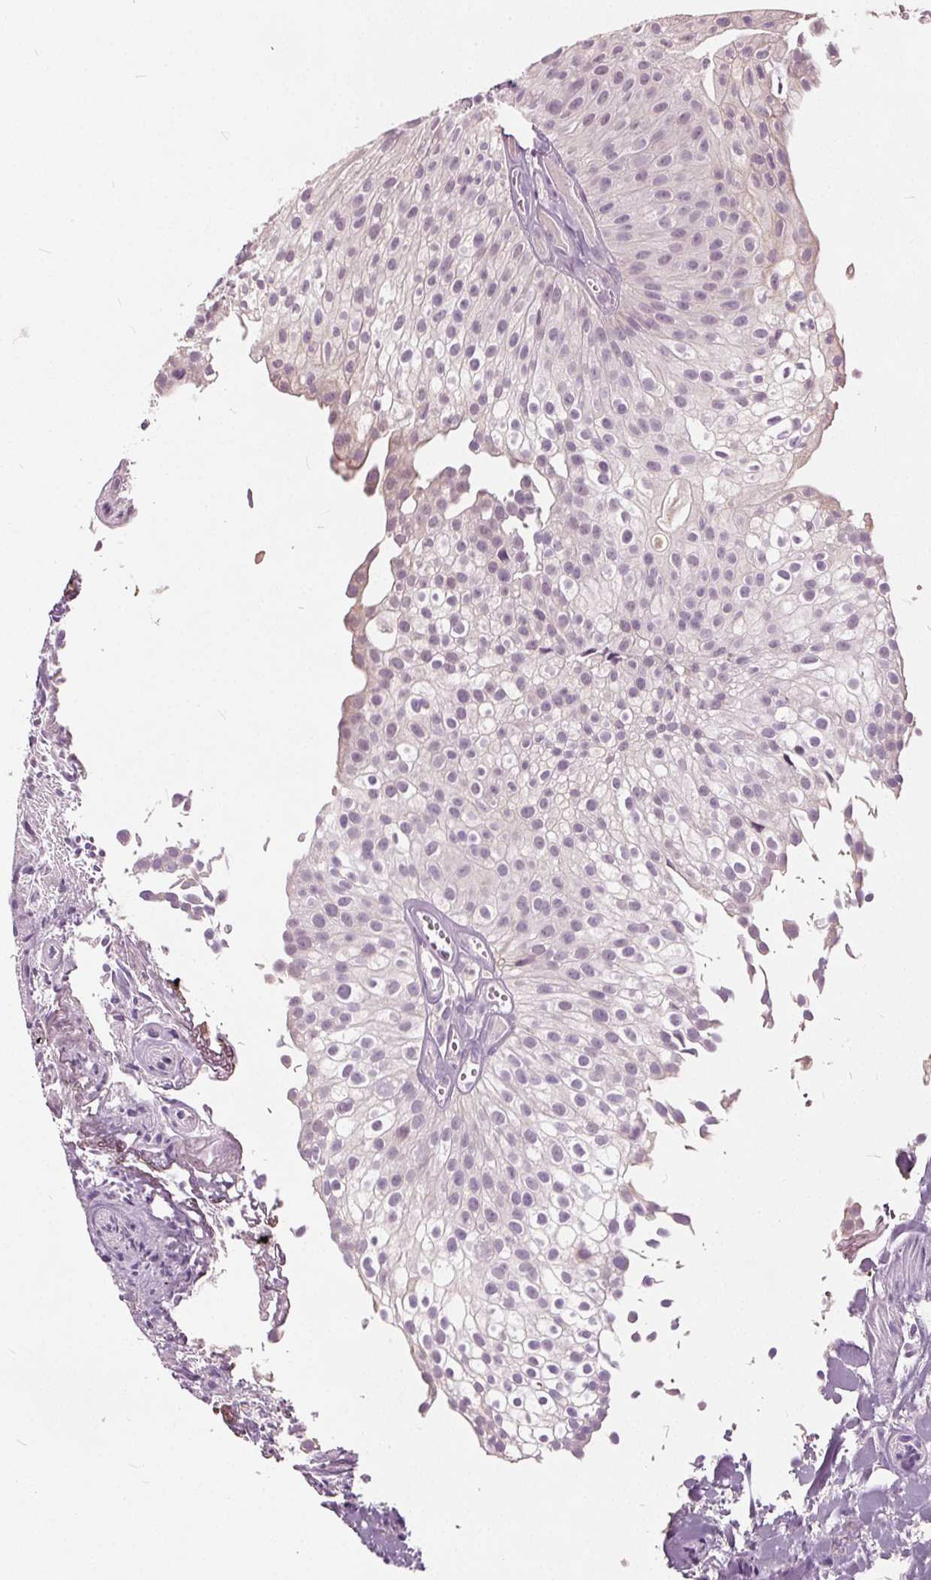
{"staining": {"intensity": "negative", "quantity": "none", "location": "none"}, "tissue": "urothelial cancer", "cell_type": "Tumor cells", "image_type": "cancer", "snomed": [{"axis": "morphology", "description": "Urothelial carcinoma, Low grade"}, {"axis": "topography", "description": "Urinary bladder"}], "caption": "Tumor cells show no significant staining in urothelial cancer.", "gene": "TKFC", "patient": {"sex": "male", "age": 70}}